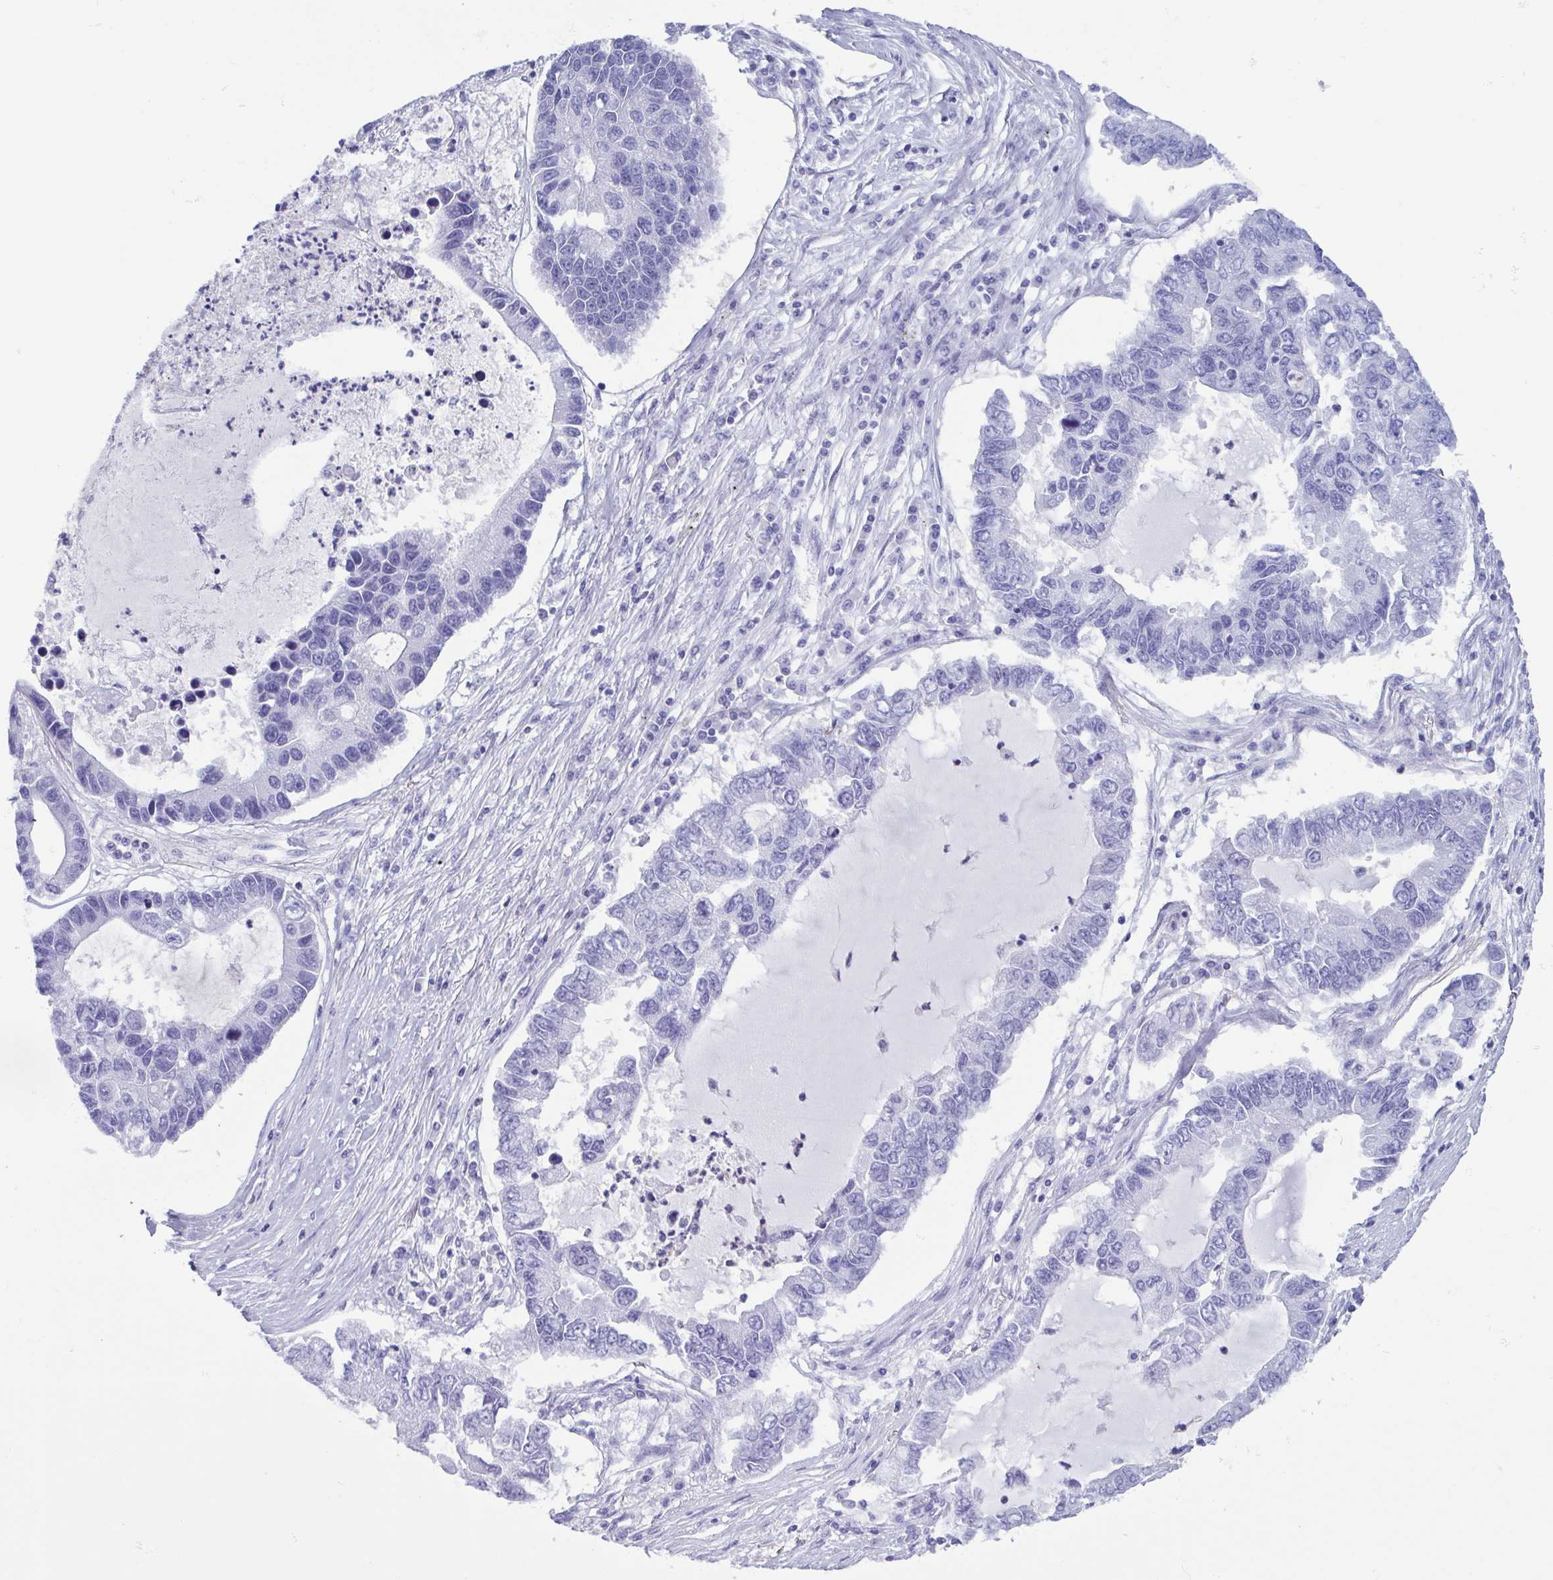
{"staining": {"intensity": "negative", "quantity": "none", "location": "none"}, "tissue": "lung cancer", "cell_type": "Tumor cells", "image_type": "cancer", "snomed": [{"axis": "morphology", "description": "Adenocarcinoma, NOS"}, {"axis": "topography", "description": "Bronchus"}, {"axis": "topography", "description": "Lung"}], "caption": "A histopathology image of human lung cancer (adenocarcinoma) is negative for staining in tumor cells.", "gene": "LTF", "patient": {"sex": "female", "age": 51}}